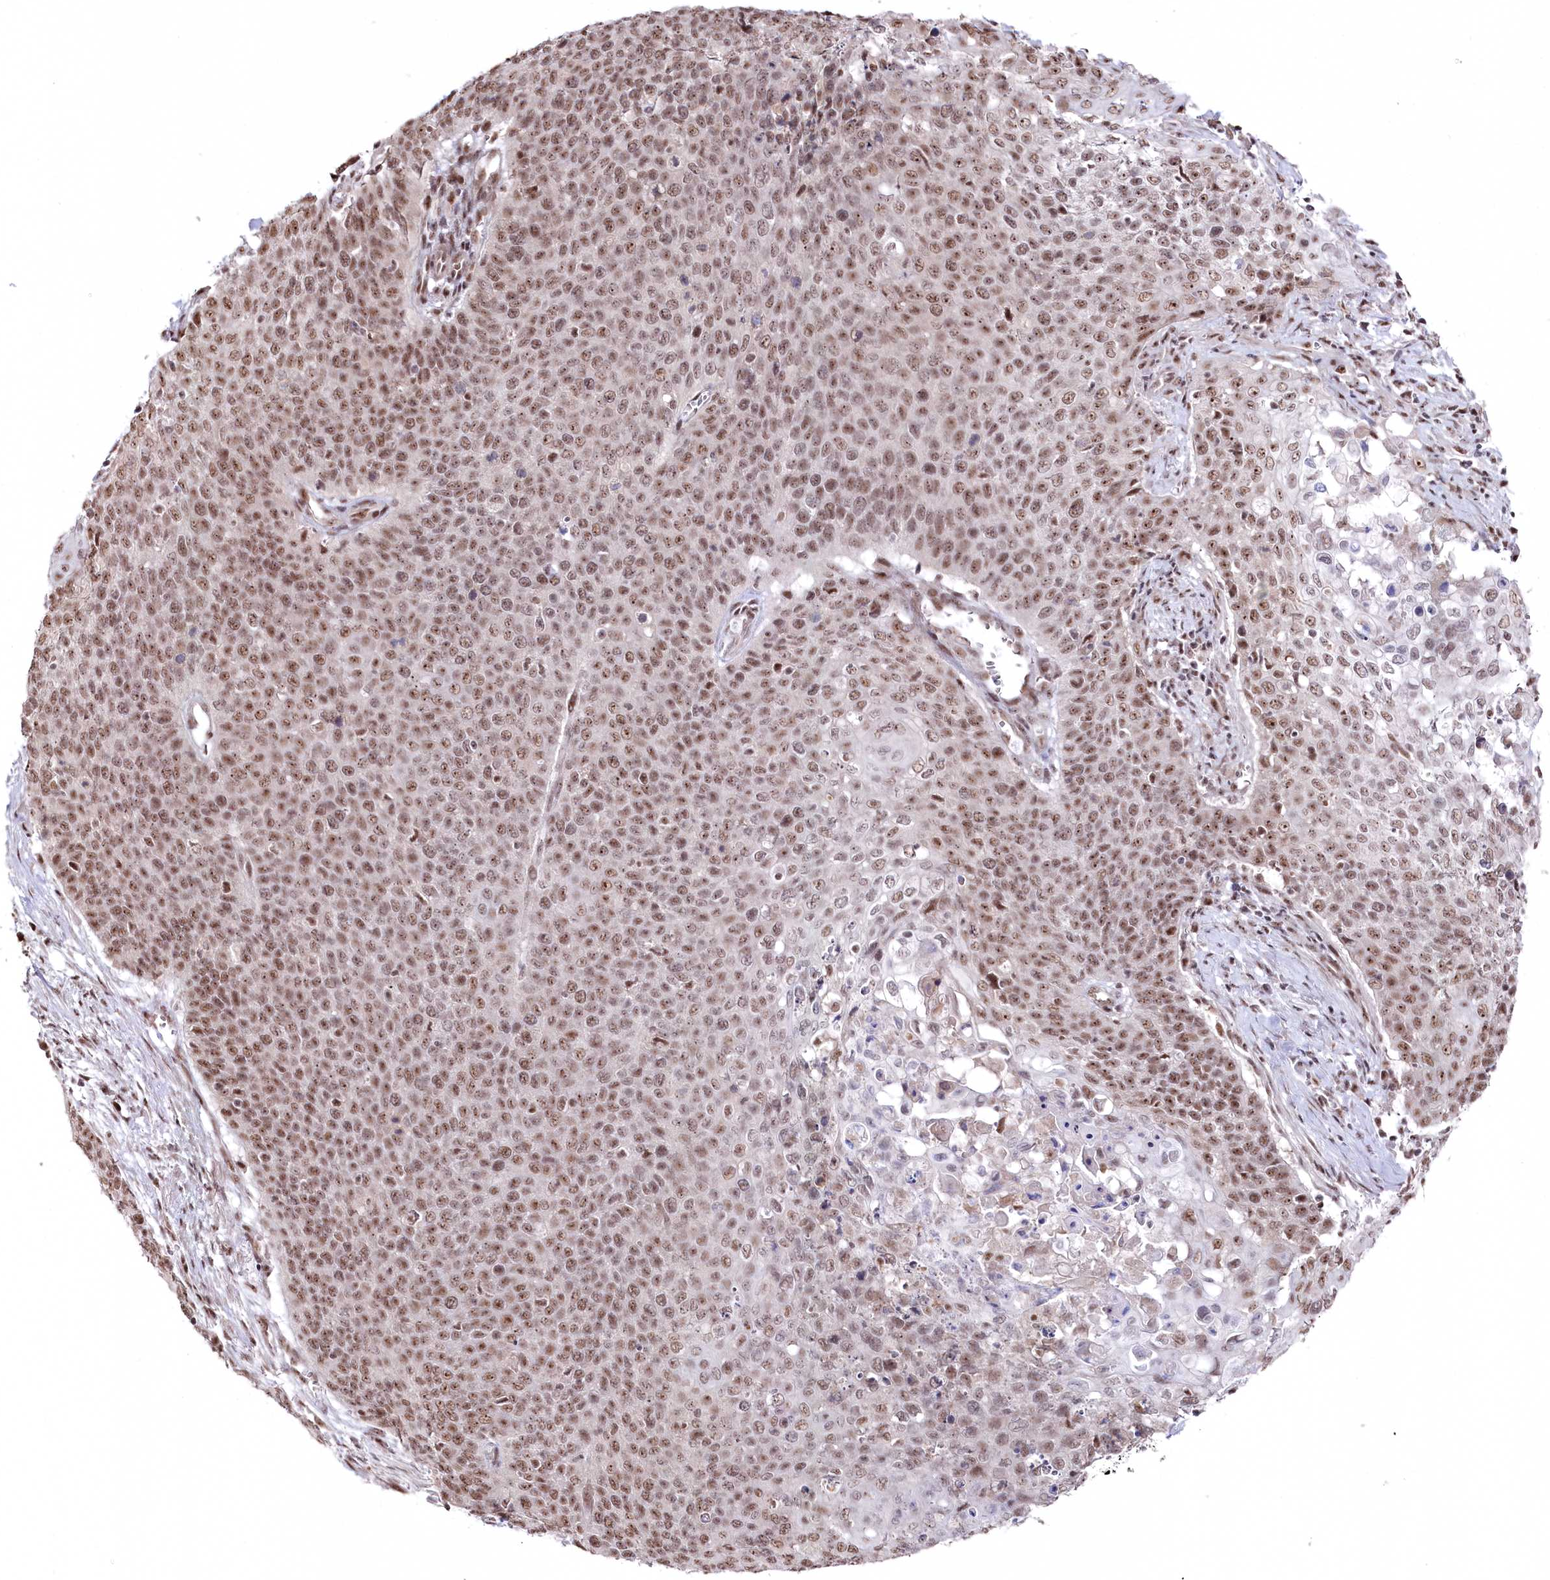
{"staining": {"intensity": "weak", "quantity": ">75%", "location": "nuclear"}, "tissue": "cervical cancer", "cell_type": "Tumor cells", "image_type": "cancer", "snomed": [{"axis": "morphology", "description": "Squamous cell carcinoma, NOS"}, {"axis": "topography", "description": "Cervix"}], "caption": "Cervical cancer (squamous cell carcinoma) was stained to show a protein in brown. There is low levels of weak nuclear staining in about >75% of tumor cells.", "gene": "POLR2H", "patient": {"sex": "female", "age": 39}}